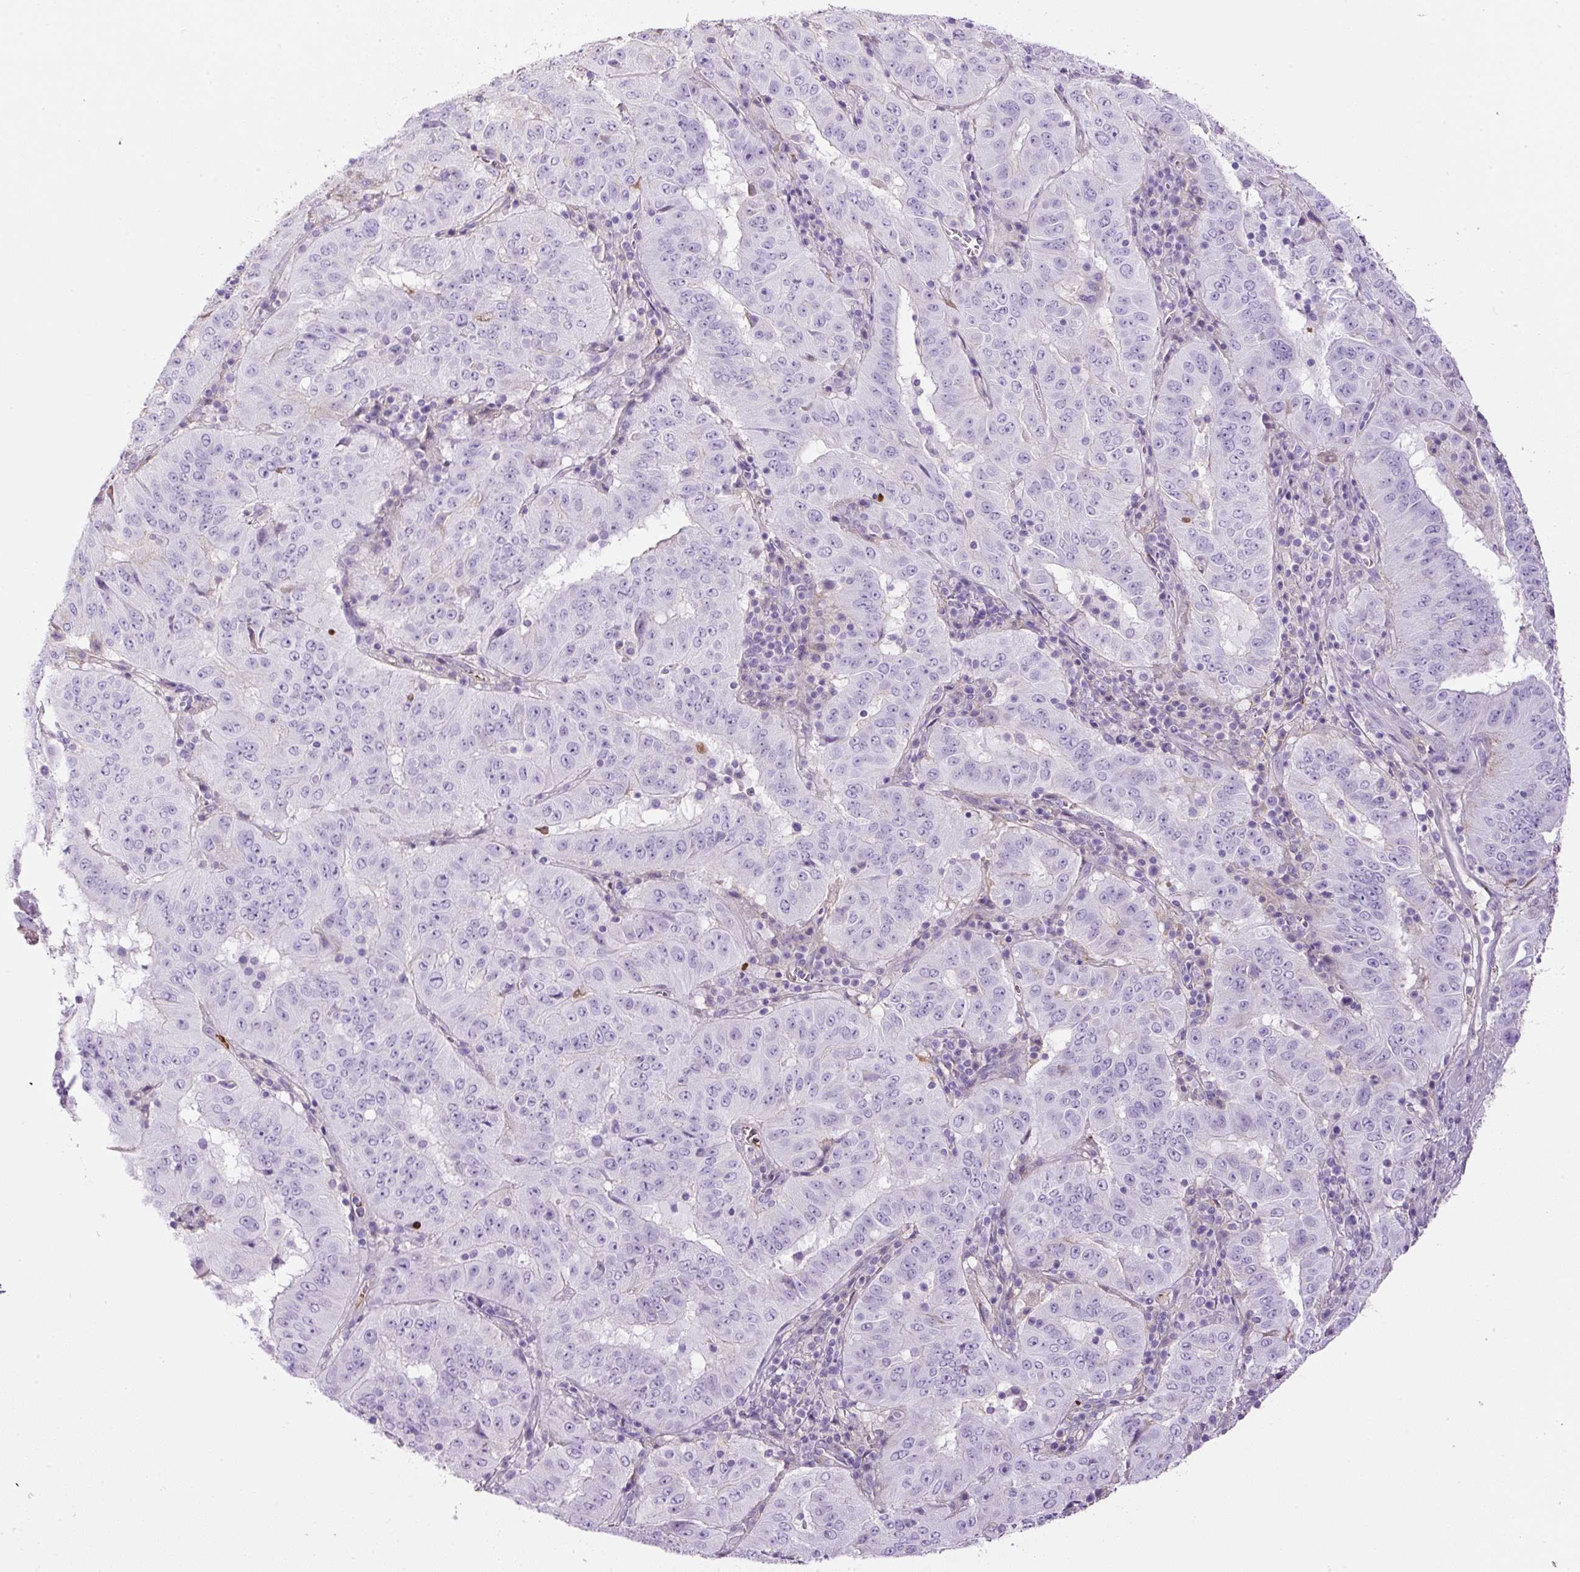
{"staining": {"intensity": "negative", "quantity": "none", "location": "none"}, "tissue": "pancreatic cancer", "cell_type": "Tumor cells", "image_type": "cancer", "snomed": [{"axis": "morphology", "description": "Adenocarcinoma, NOS"}, {"axis": "topography", "description": "Pancreas"}], "caption": "High power microscopy image of an immunohistochemistry histopathology image of pancreatic cancer (adenocarcinoma), revealing no significant expression in tumor cells.", "gene": "APOA1", "patient": {"sex": "male", "age": 63}}